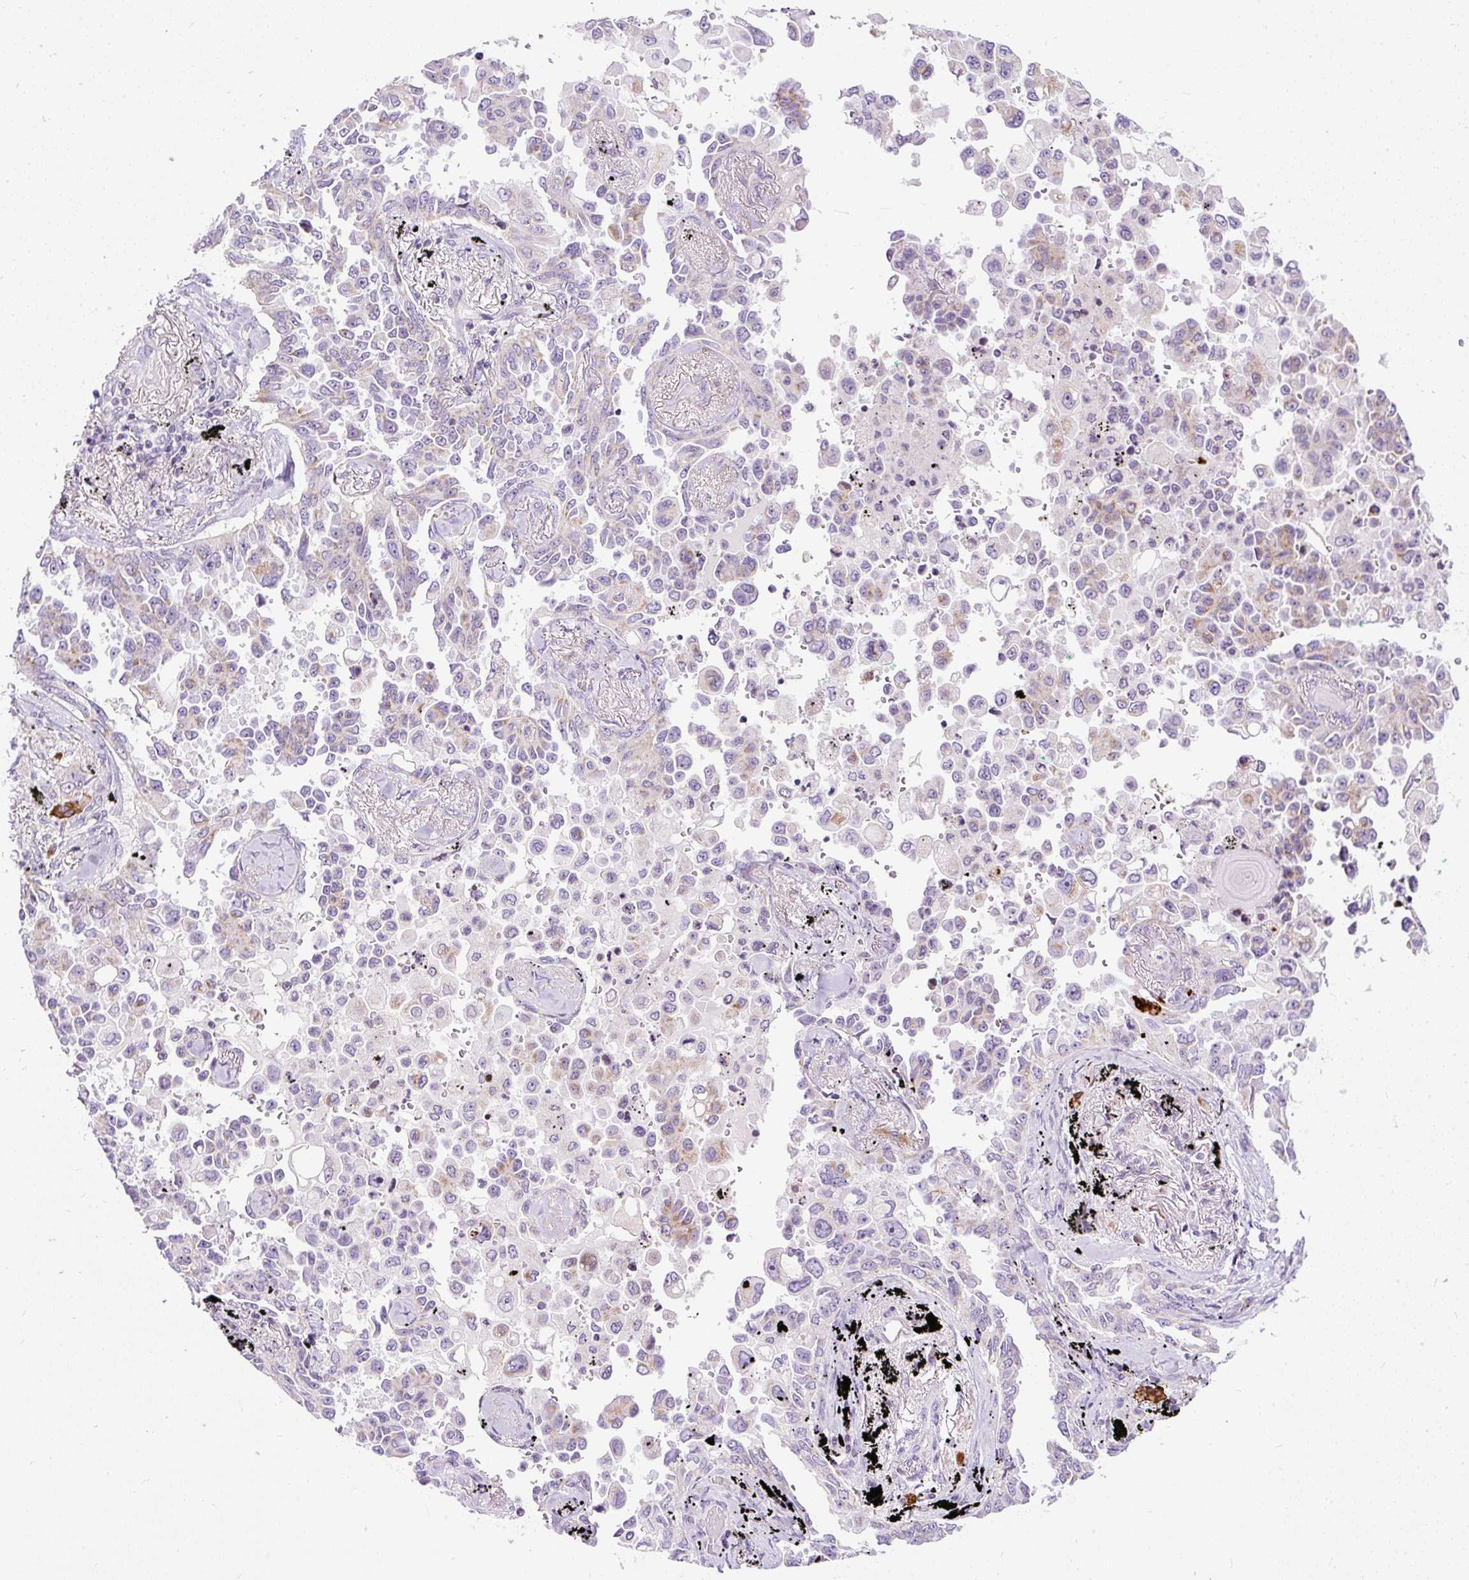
{"staining": {"intensity": "weak", "quantity": "25%-75%", "location": "cytoplasmic/membranous"}, "tissue": "lung cancer", "cell_type": "Tumor cells", "image_type": "cancer", "snomed": [{"axis": "morphology", "description": "Adenocarcinoma, NOS"}, {"axis": "topography", "description": "Lung"}], "caption": "Immunohistochemistry (IHC) (DAB) staining of human lung cancer (adenocarcinoma) exhibits weak cytoplasmic/membranous protein expression in about 25%-75% of tumor cells.", "gene": "FMC1", "patient": {"sex": "female", "age": 67}}